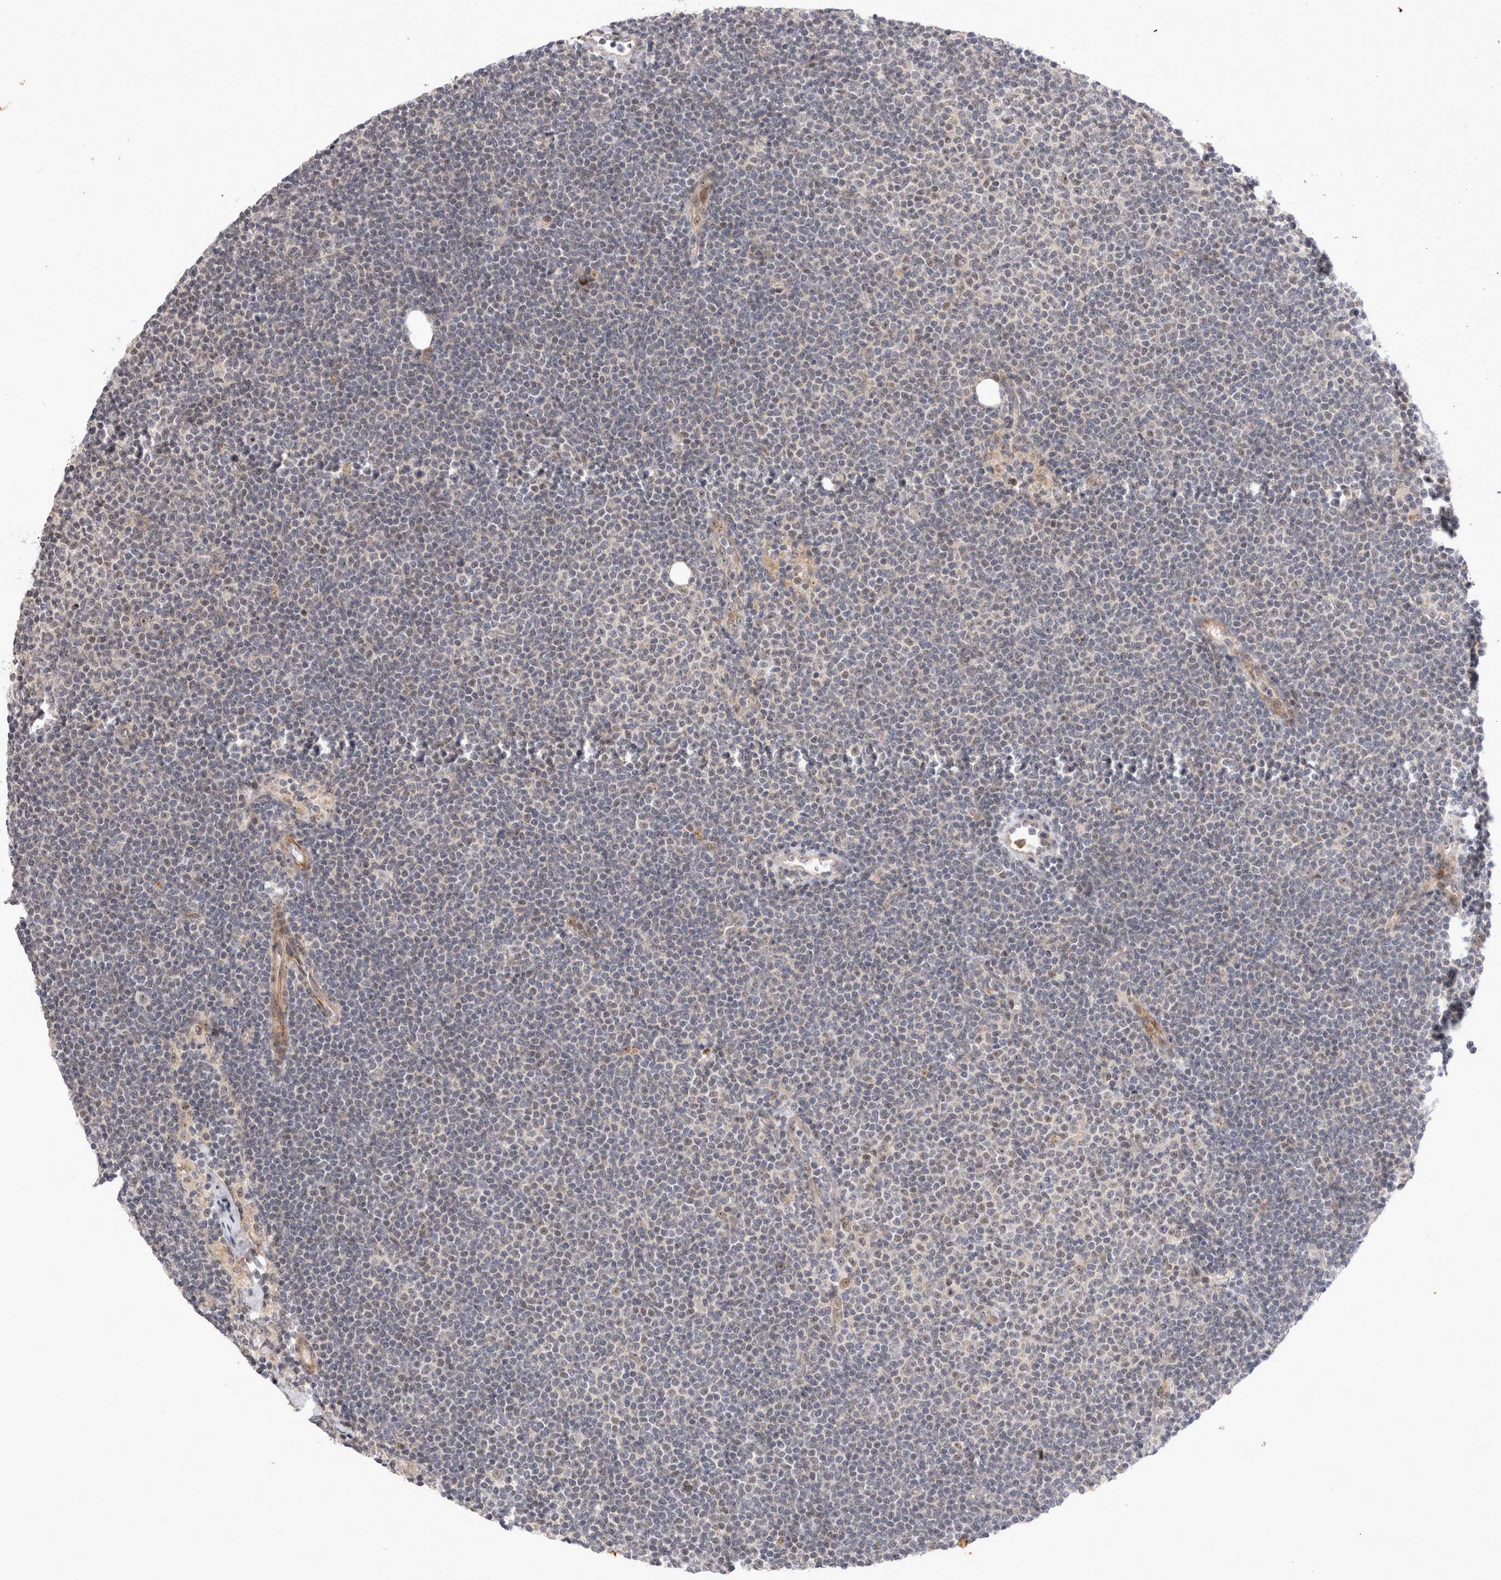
{"staining": {"intensity": "weak", "quantity": "25%-75%", "location": "nuclear"}, "tissue": "lymphoma", "cell_type": "Tumor cells", "image_type": "cancer", "snomed": [{"axis": "morphology", "description": "Malignant lymphoma, non-Hodgkin's type, Low grade"}, {"axis": "topography", "description": "Lymph node"}], "caption": "Immunohistochemistry (IHC) staining of lymphoma, which shows low levels of weak nuclear positivity in approximately 25%-75% of tumor cells indicating weak nuclear protein staining. The staining was performed using DAB (3,3'-diaminobenzidine) (brown) for protein detection and nuclei were counterstained in hematoxylin (blue).", "gene": "STK11", "patient": {"sex": "female", "age": 53}}